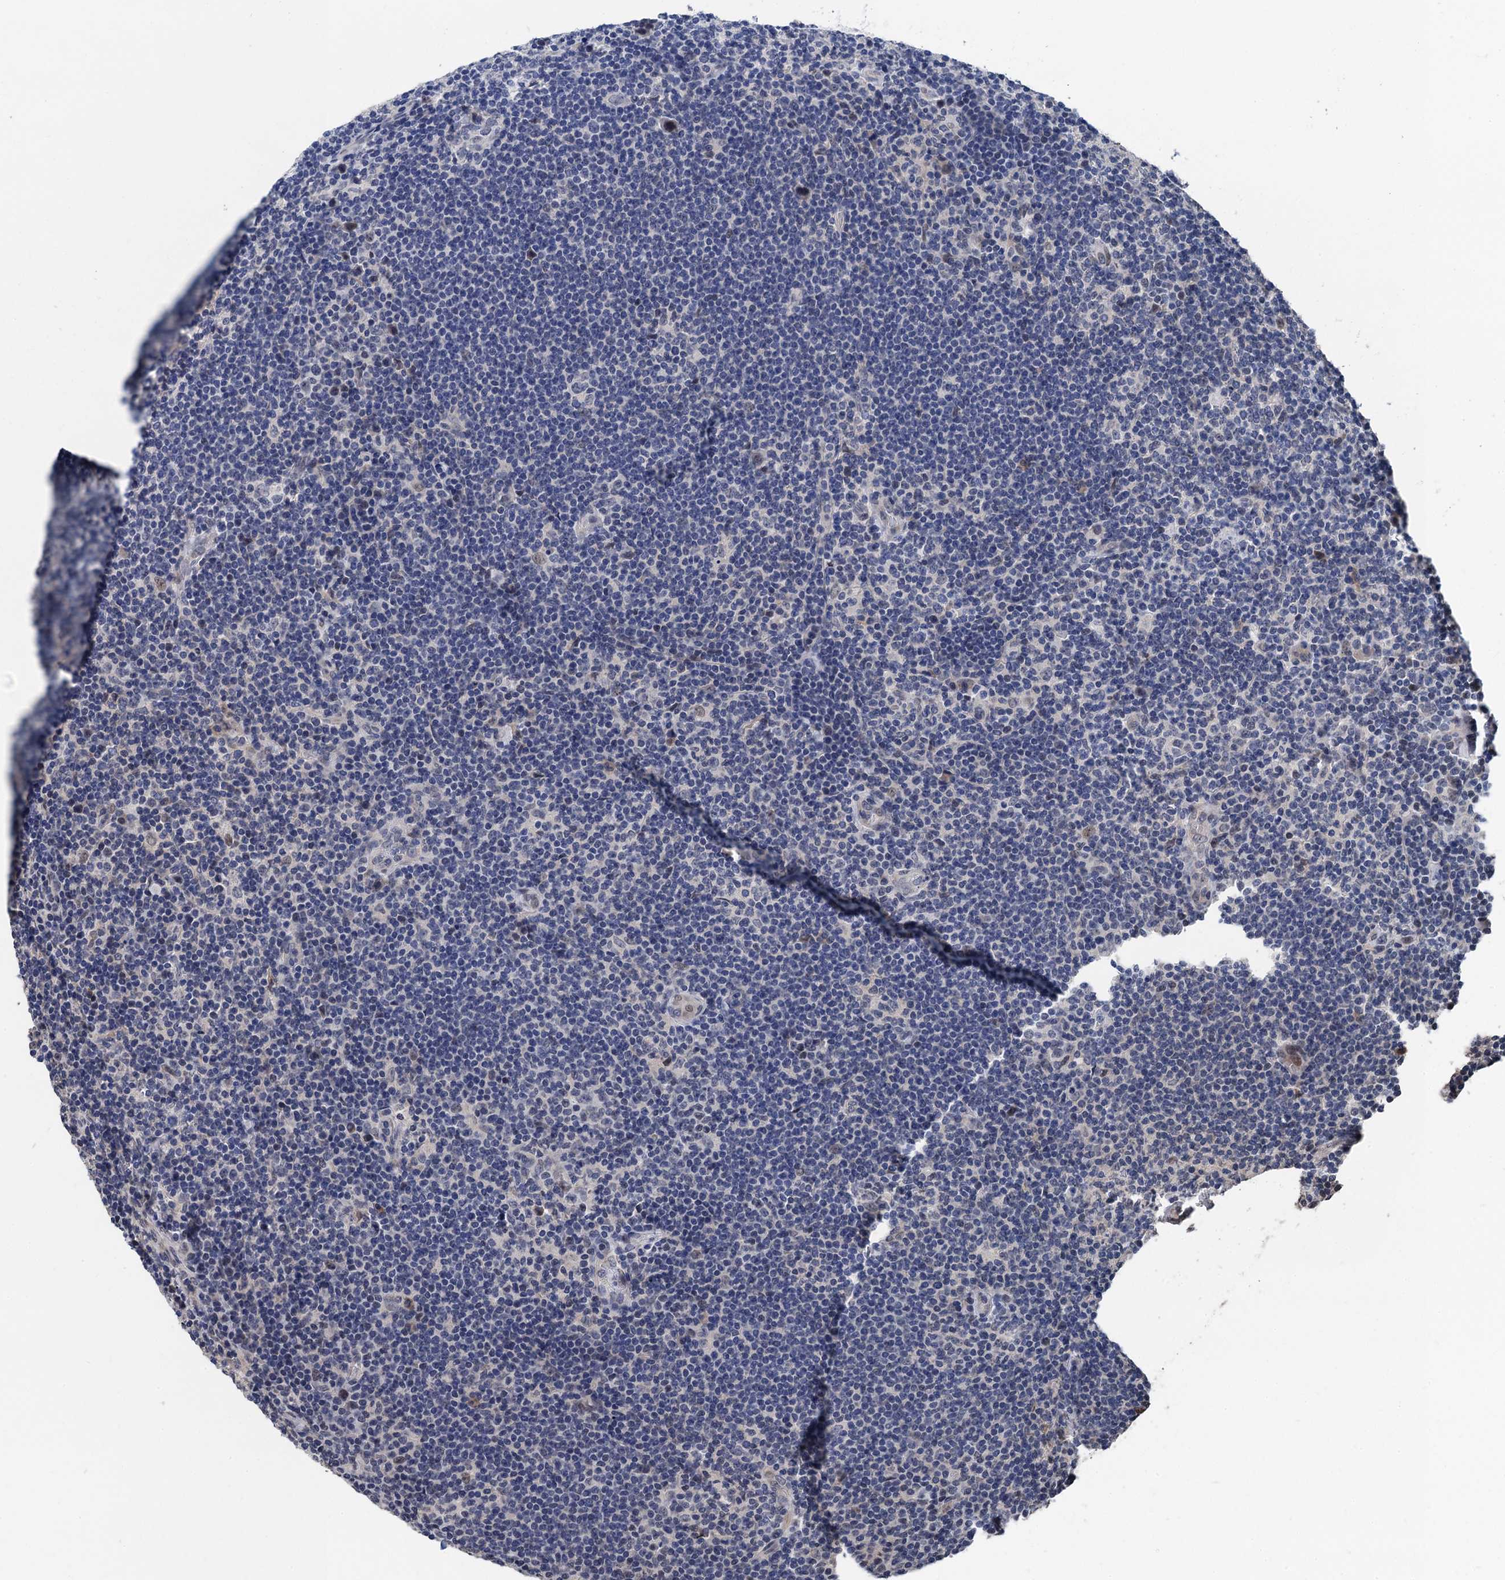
{"staining": {"intensity": "negative", "quantity": "none", "location": "none"}, "tissue": "lymphoma", "cell_type": "Tumor cells", "image_type": "cancer", "snomed": [{"axis": "morphology", "description": "Hodgkin's disease, NOS"}, {"axis": "topography", "description": "Lymph node"}], "caption": "Micrograph shows no protein staining in tumor cells of lymphoma tissue.", "gene": "ART5", "patient": {"sex": "female", "age": 57}}